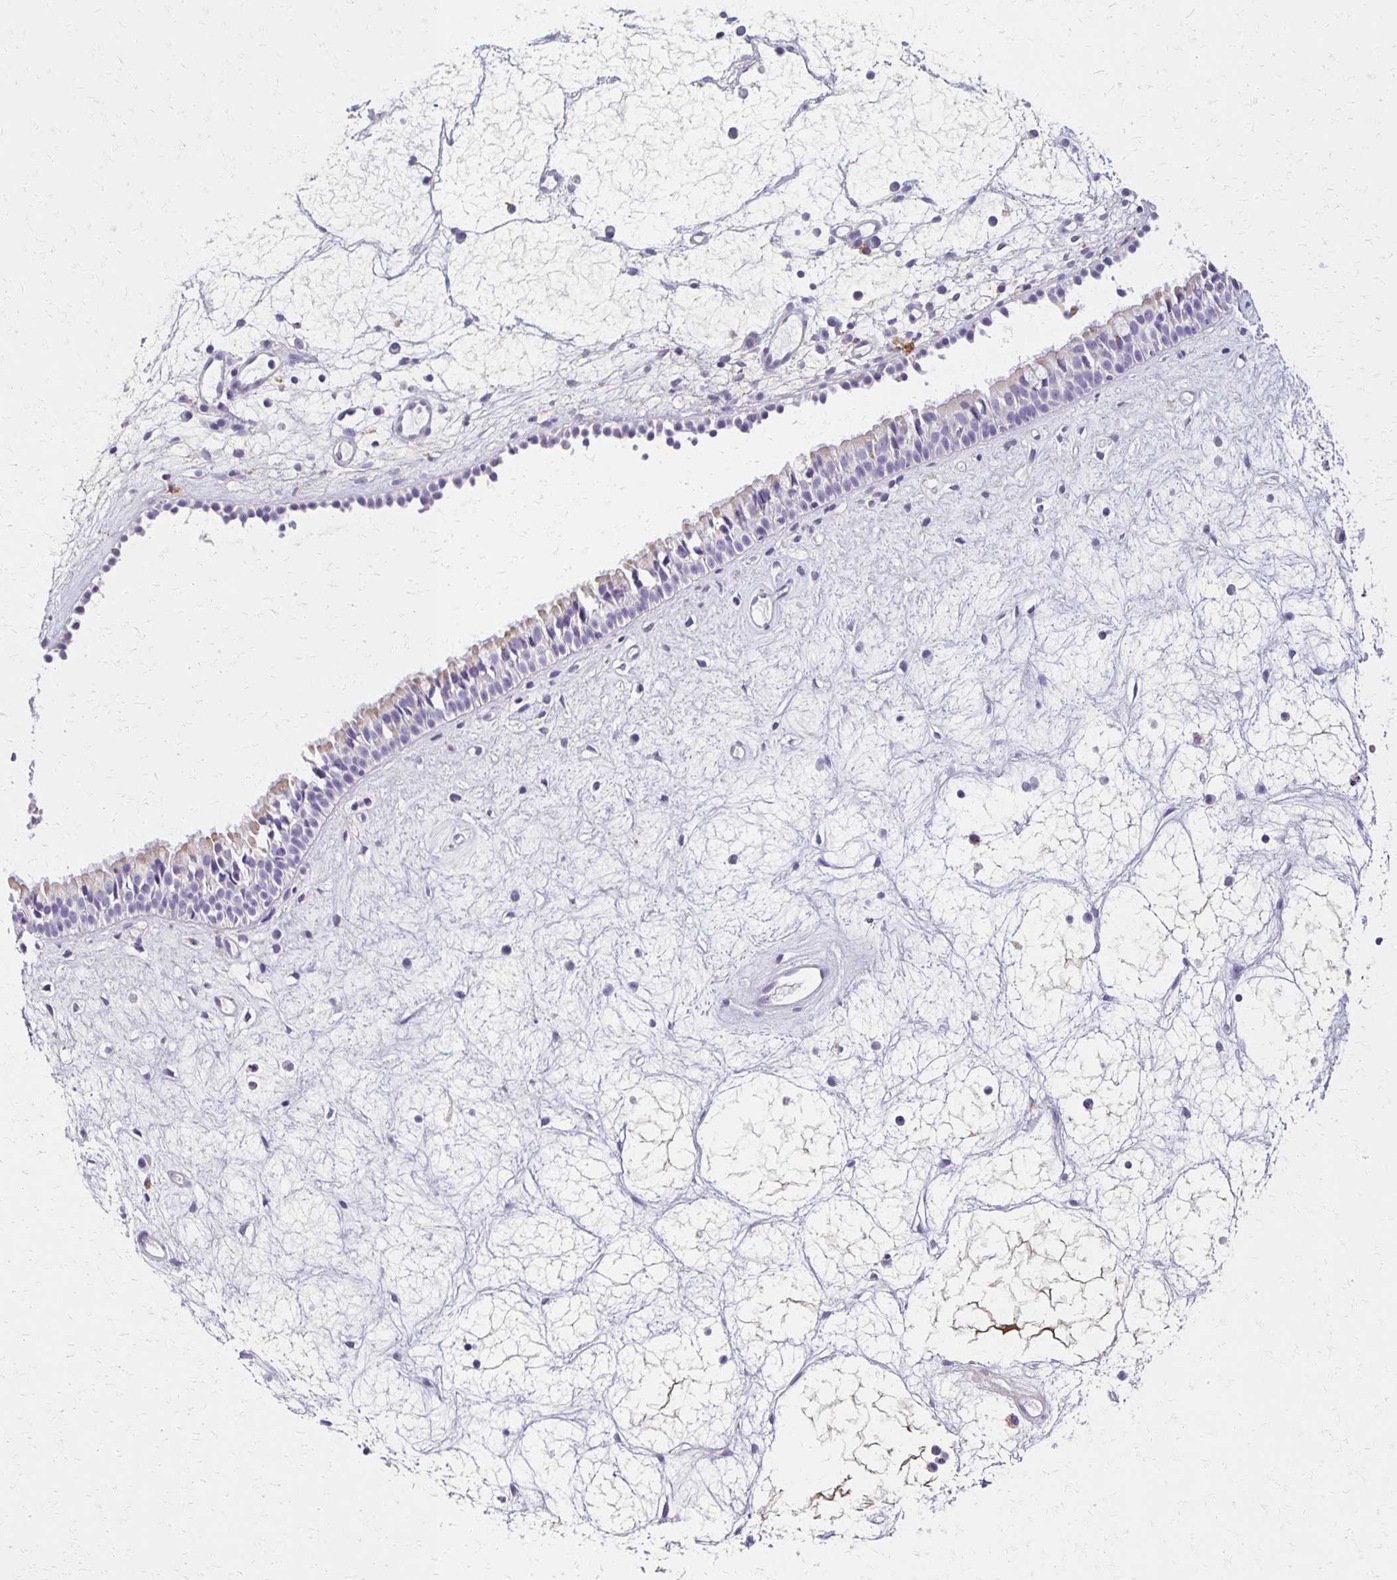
{"staining": {"intensity": "weak", "quantity": "<25%", "location": "cytoplasmic/membranous"}, "tissue": "nasopharynx", "cell_type": "Respiratory epithelial cells", "image_type": "normal", "snomed": [{"axis": "morphology", "description": "Normal tissue, NOS"}, {"axis": "topography", "description": "Nasopharynx"}], "caption": "This is an immunohistochemistry (IHC) histopathology image of unremarkable nasopharynx. There is no positivity in respiratory epithelial cells.", "gene": "BBS12", "patient": {"sex": "male", "age": 69}}